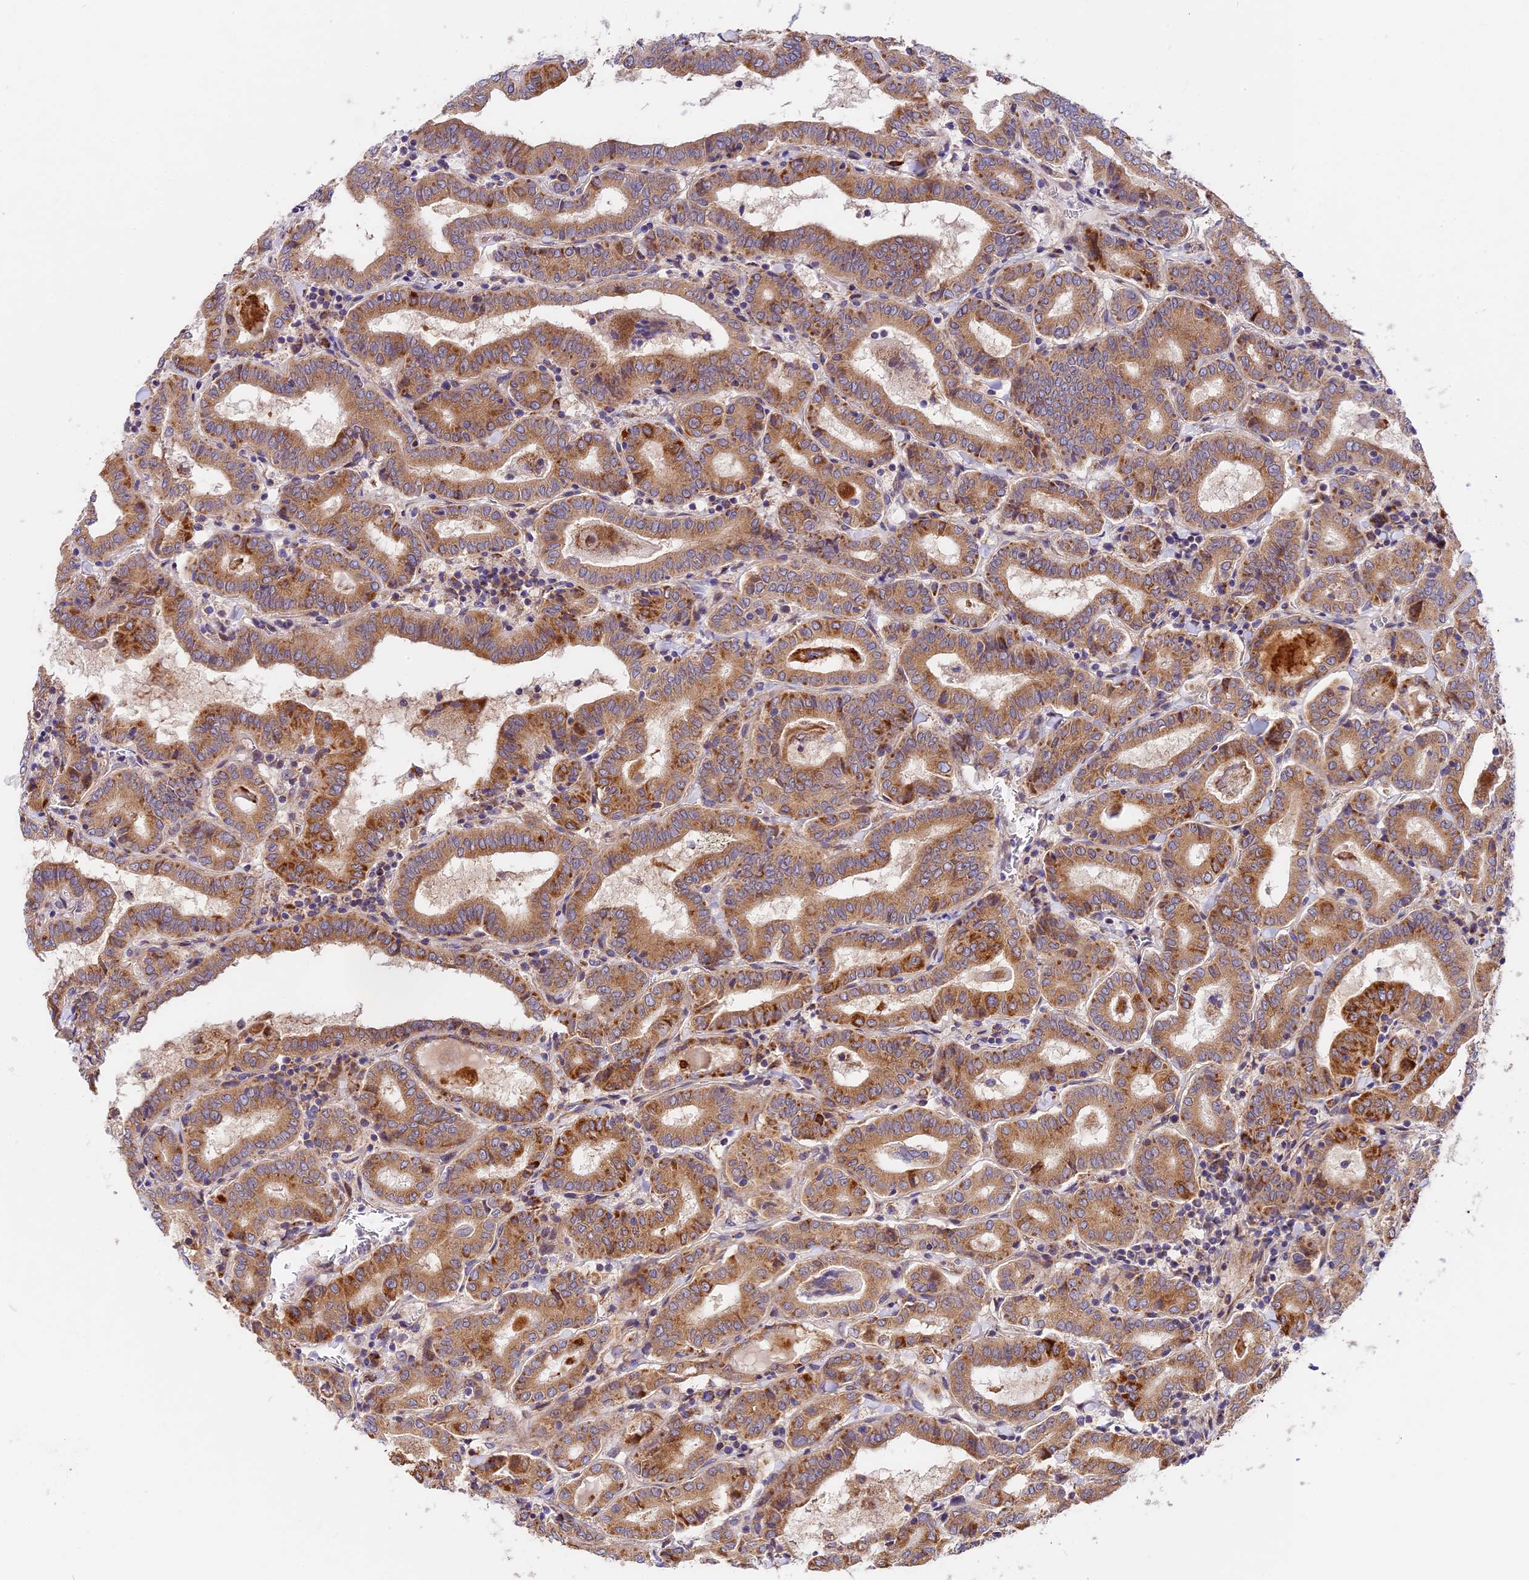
{"staining": {"intensity": "moderate", "quantity": ">75%", "location": "cytoplasmic/membranous"}, "tissue": "thyroid cancer", "cell_type": "Tumor cells", "image_type": "cancer", "snomed": [{"axis": "morphology", "description": "Papillary adenocarcinoma, NOS"}, {"axis": "topography", "description": "Thyroid gland"}], "caption": "Immunohistochemistry (IHC) image of neoplastic tissue: human papillary adenocarcinoma (thyroid) stained using IHC displays medium levels of moderate protein expression localized specifically in the cytoplasmic/membranous of tumor cells, appearing as a cytoplasmic/membranous brown color.", "gene": "MRAS", "patient": {"sex": "female", "age": 72}}